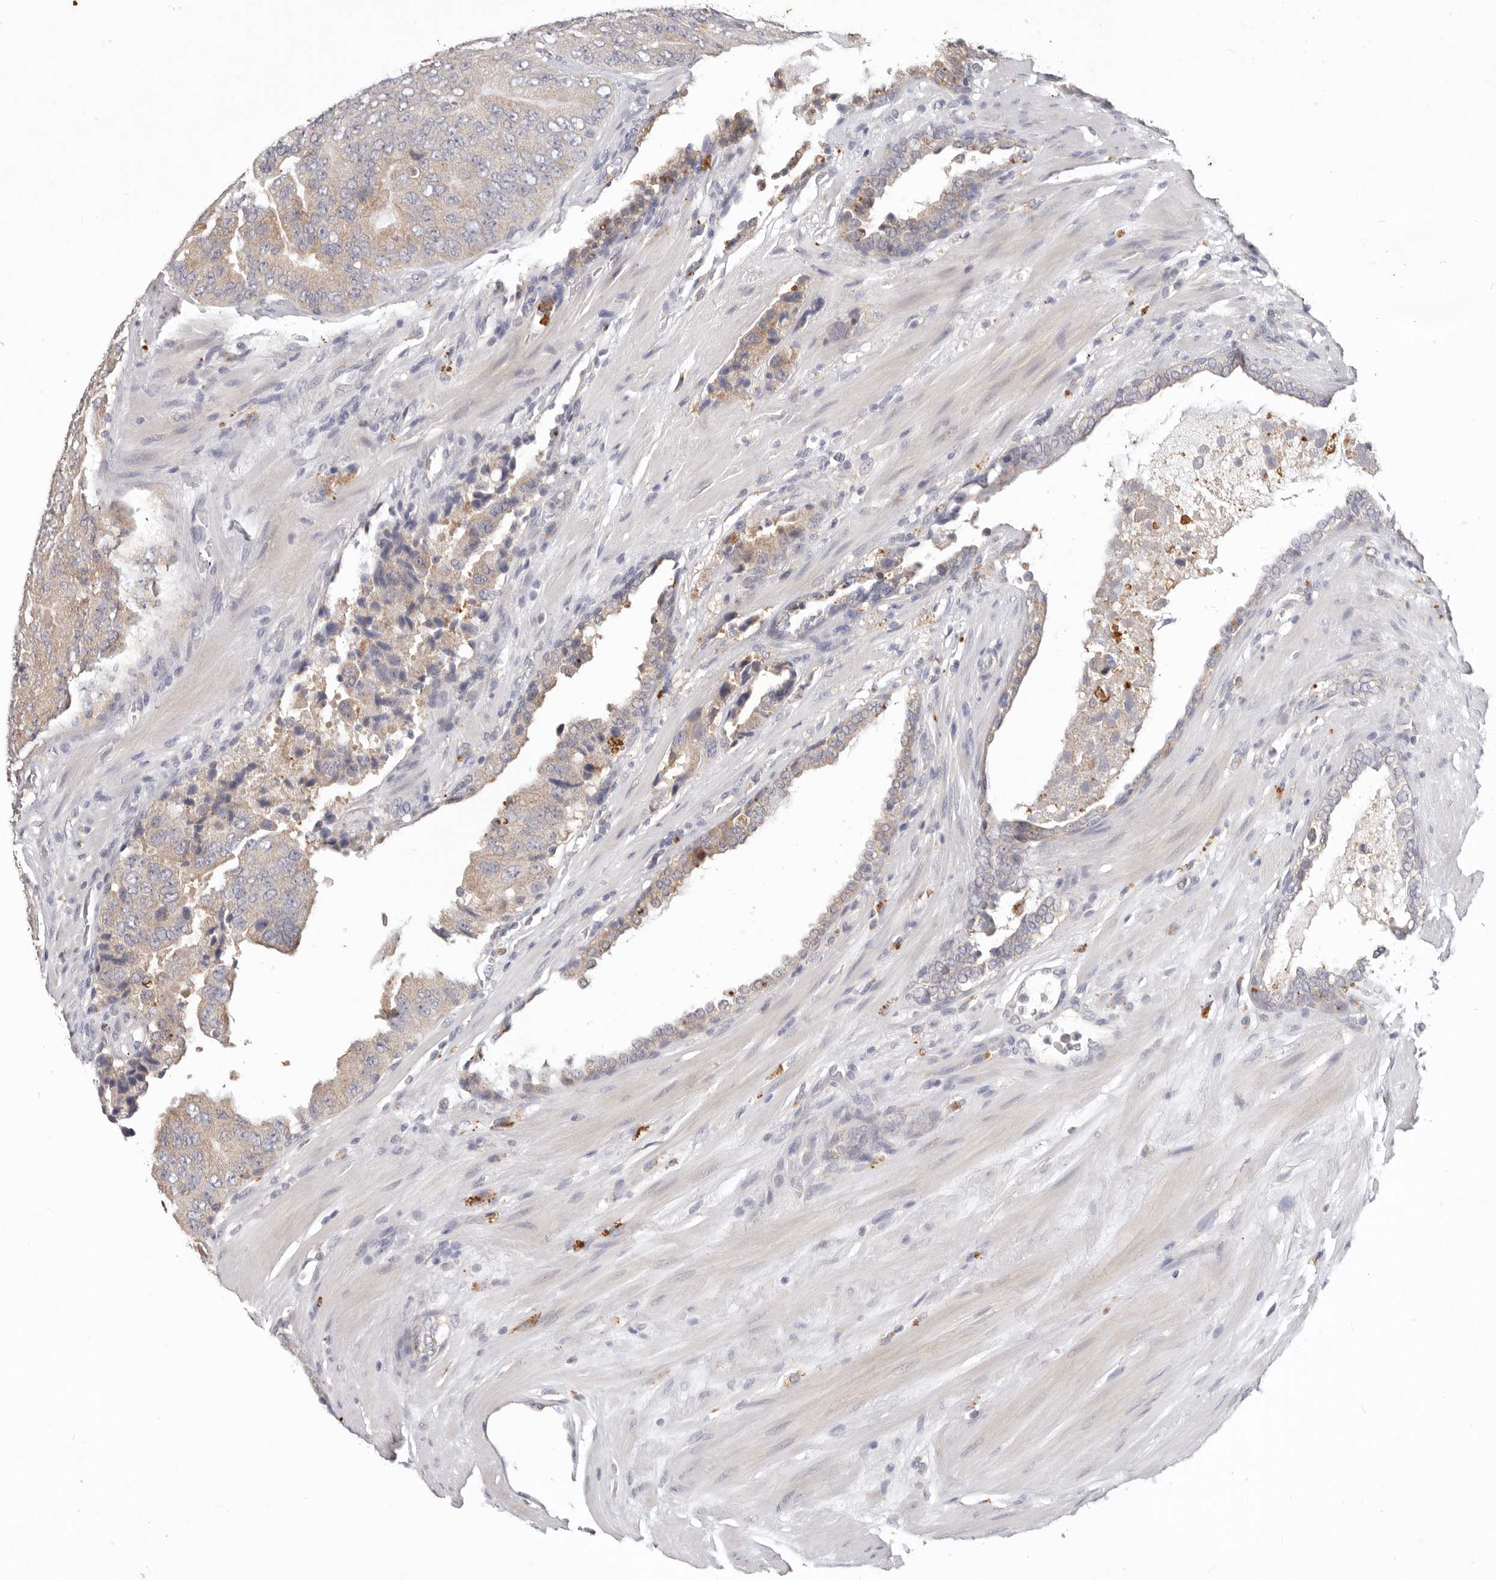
{"staining": {"intensity": "weak", "quantity": "25%-75%", "location": "cytoplasmic/membranous"}, "tissue": "prostate cancer", "cell_type": "Tumor cells", "image_type": "cancer", "snomed": [{"axis": "morphology", "description": "Adenocarcinoma, High grade"}, {"axis": "topography", "description": "Prostate"}], "caption": "About 25%-75% of tumor cells in human prostate cancer reveal weak cytoplasmic/membranous protein expression as visualized by brown immunohistochemical staining.", "gene": "WDR77", "patient": {"sex": "male", "age": 70}}